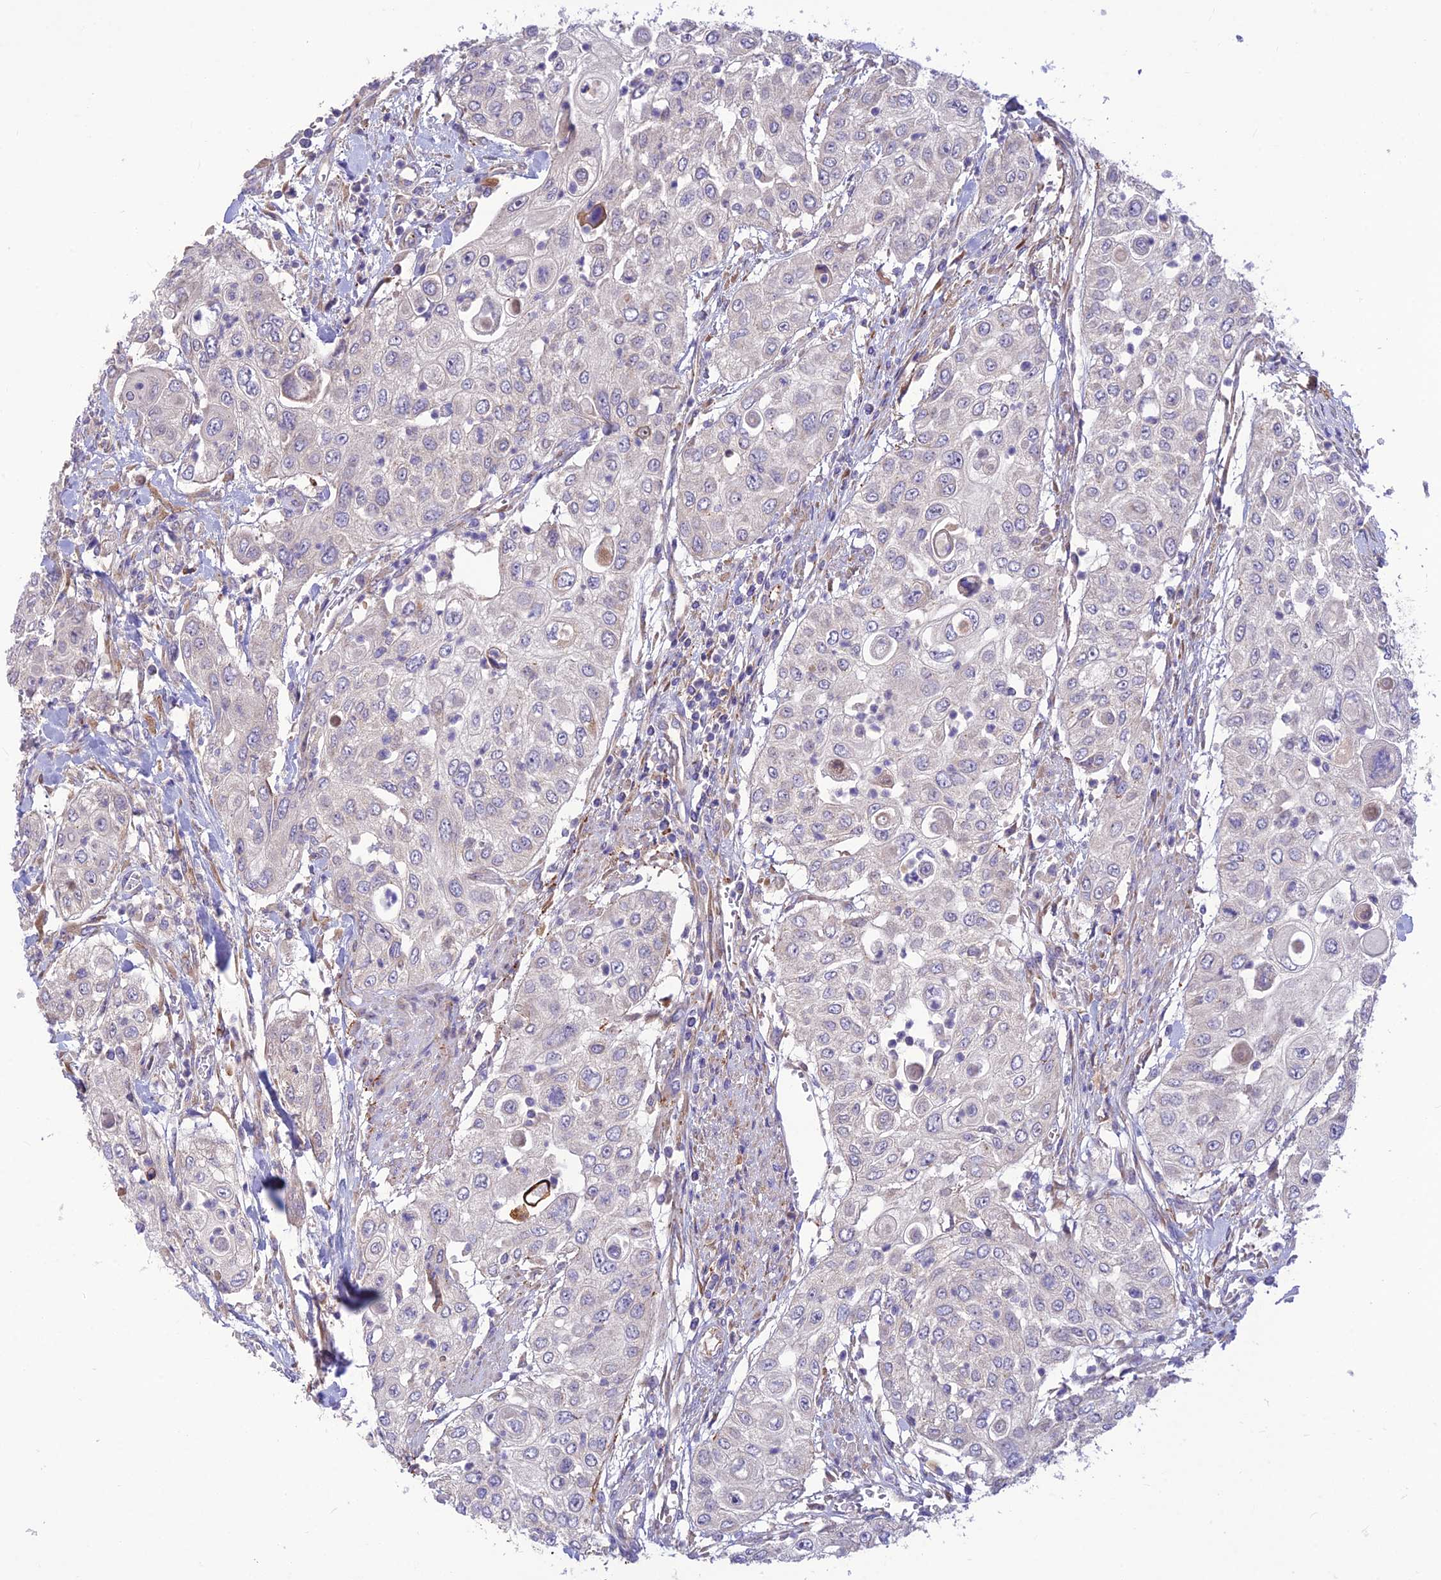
{"staining": {"intensity": "negative", "quantity": "none", "location": "none"}, "tissue": "urothelial cancer", "cell_type": "Tumor cells", "image_type": "cancer", "snomed": [{"axis": "morphology", "description": "Urothelial carcinoma, High grade"}, {"axis": "topography", "description": "Urinary bladder"}], "caption": "Tumor cells are negative for brown protein staining in urothelial cancer. (Brightfield microscopy of DAB immunohistochemistry (IHC) at high magnification).", "gene": "ST8SIA5", "patient": {"sex": "female", "age": 79}}